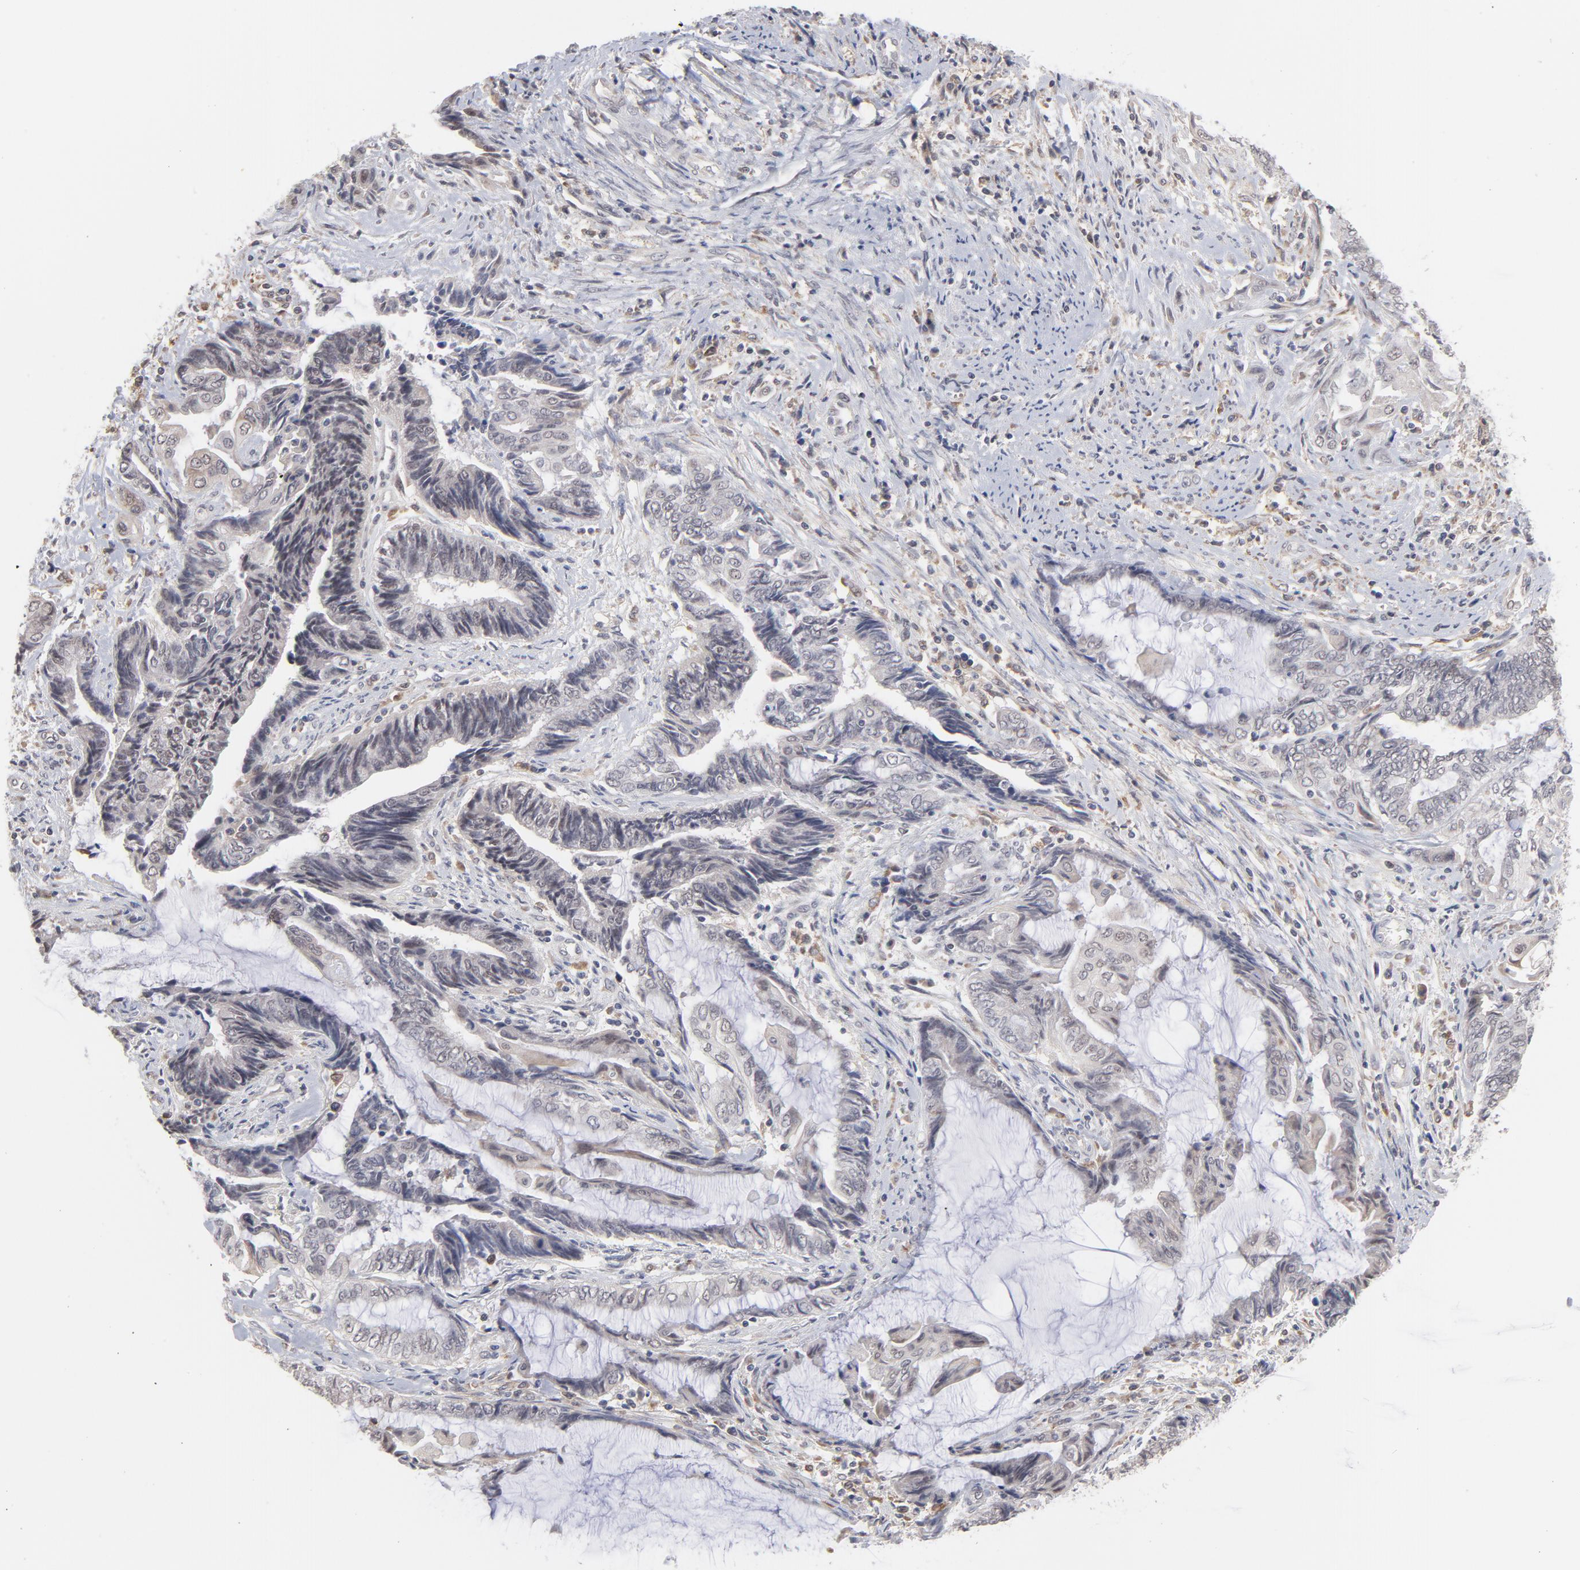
{"staining": {"intensity": "negative", "quantity": "none", "location": "none"}, "tissue": "endometrial cancer", "cell_type": "Tumor cells", "image_type": "cancer", "snomed": [{"axis": "morphology", "description": "Adenocarcinoma, NOS"}, {"axis": "topography", "description": "Uterus"}, {"axis": "topography", "description": "Endometrium"}], "caption": "IHC of endometrial cancer exhibits no expression in tumor cells. (Brightfield microscopy of DAB immunohistochemistry at high magnification).", "gene": "OAS1", "patient": {"sex": "female", "age": 70}}